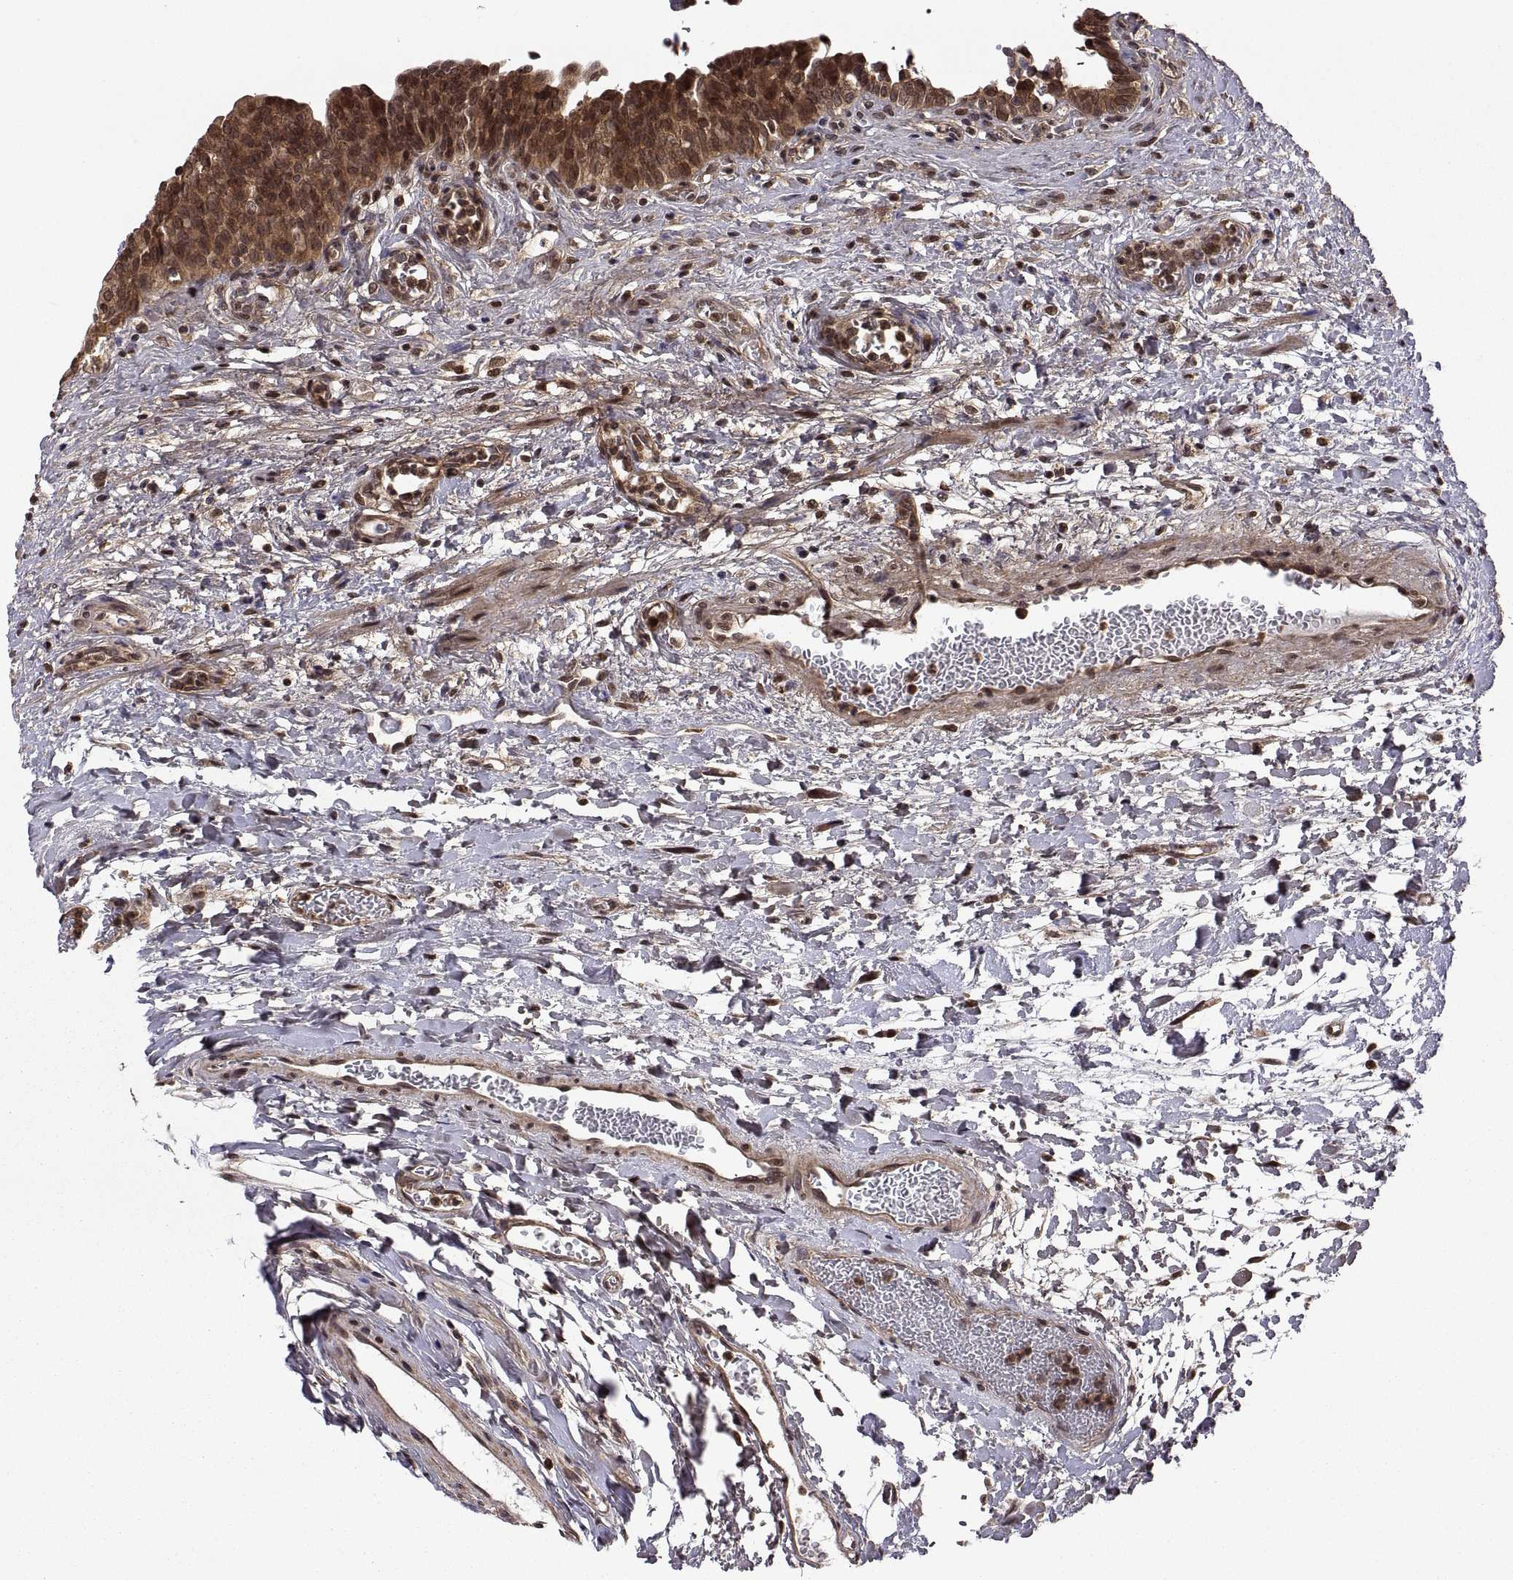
{"staining": {"intensity": "moderate", "quantity": ">75%", "location": "cytoplasmic/membranous,nuclear"}, "tissue": "urinary bladder", "cell_type": "Urothelial cells", "image_type": "normal", "snomed": [{"axis": "morphology", "description": "Normal tissue, NOS"}, {"axis": "topography", "description": "Urinary bladder"}], "caption": "Protein staining reveals moderate cytoplasmic/membranous,nuclear staining in approximately >75% of urothelial cells in normal urinary bladder. The protein of interest is stained brown, and the nuclei are stained in blue (DAB IHC with brightfield microscopy, high magnification).", "gene": "ZNRF2", "patient": {"sex": "male", "age": 73}}